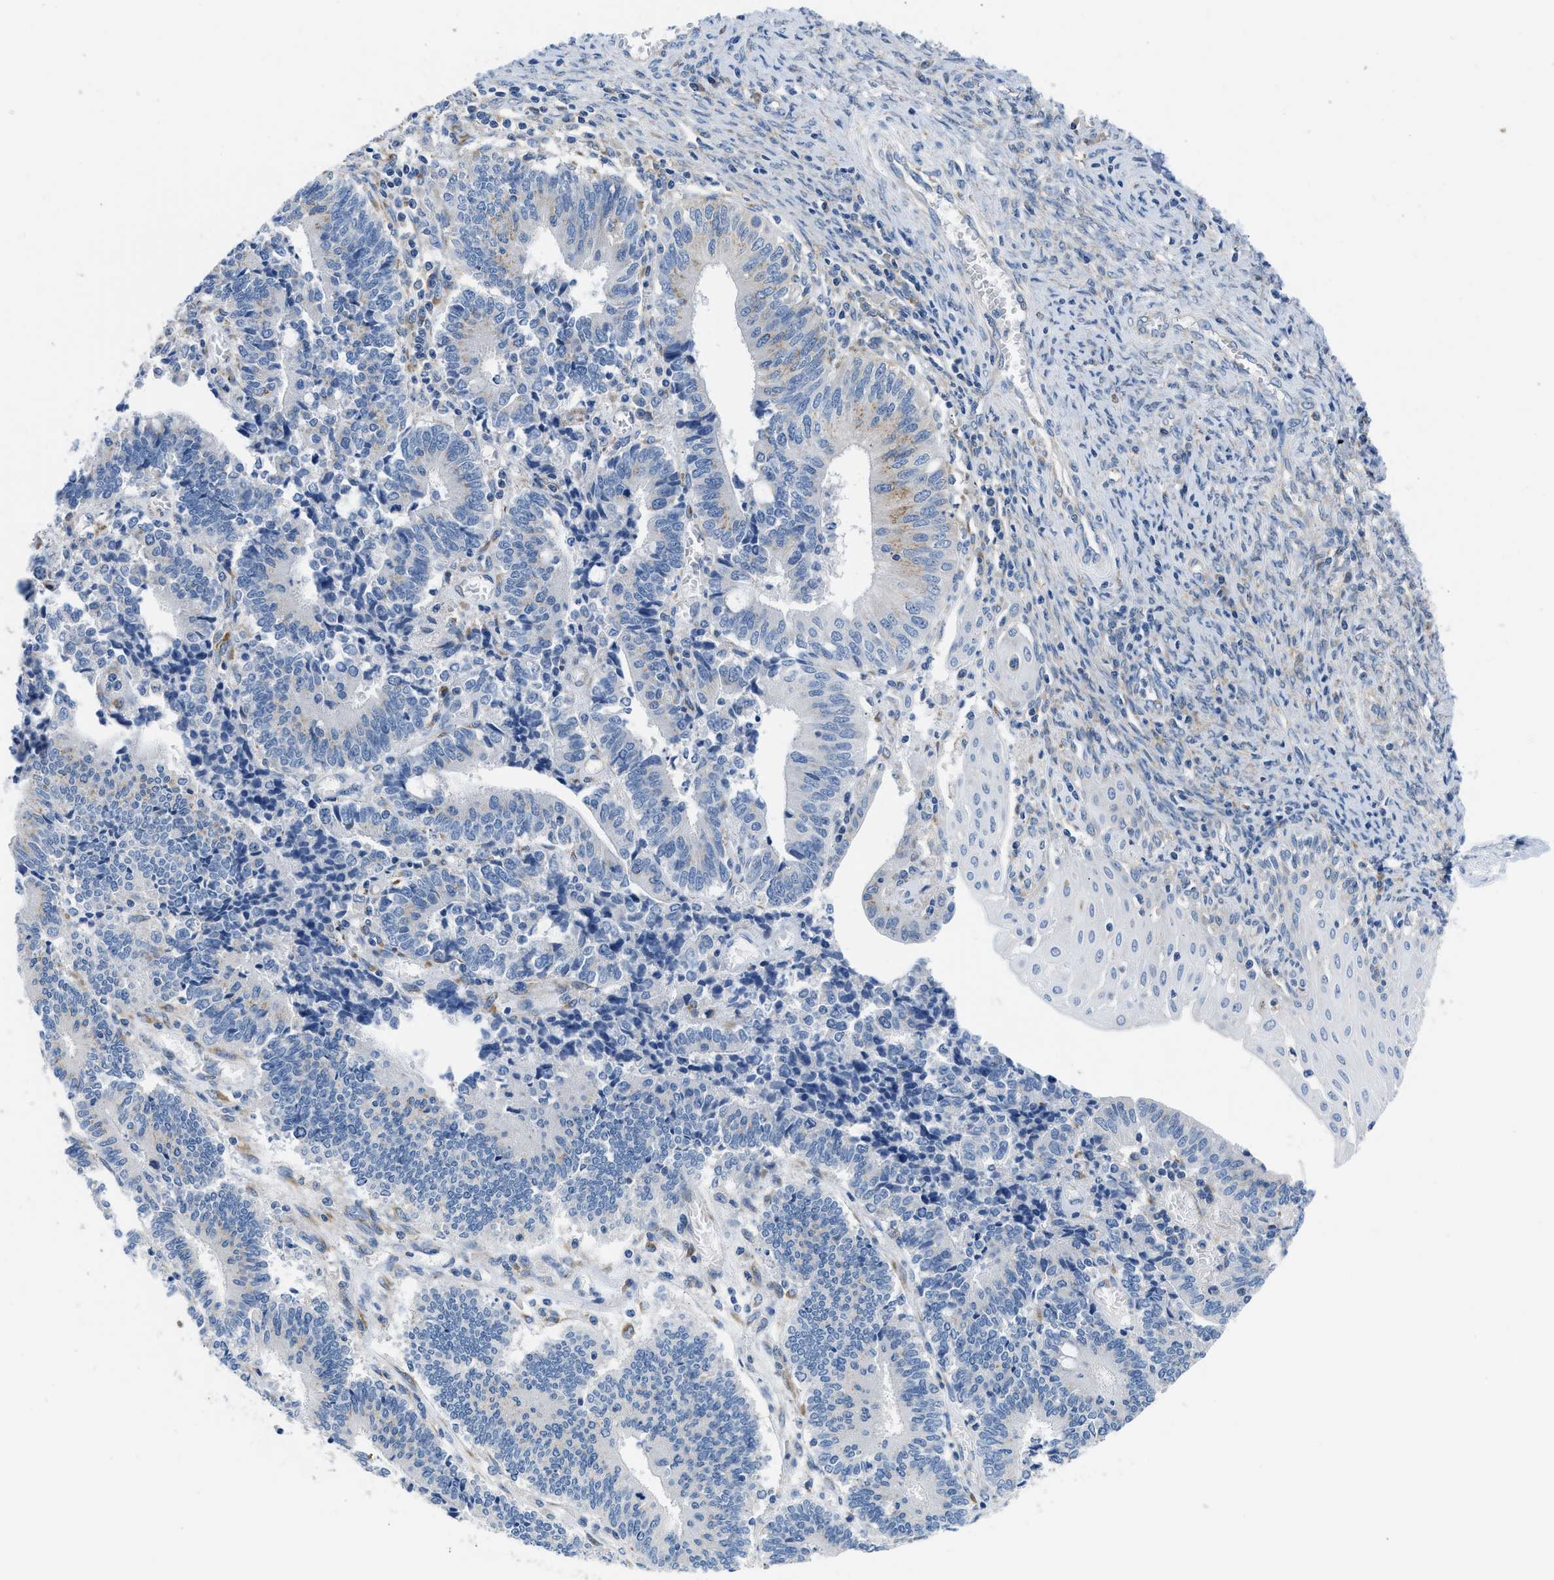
{"staining": {"intensity": "negative", "quantity": "none", "location": "none"}, "tissue": "cervical cancer", "cell_type": "Tumor cells", "image_type": "cancer", "snomed": [{"axis": "morphology", "description": "Adenocarcinoma, NOS"}, {"axis": "topography", "description": "Cervix"}], "caption": "Tumor cells show no significant protein staining in adenocarcinoma (cervical).", "gene": "BNC2", "patient": {"sex": "female", "age": 44}}